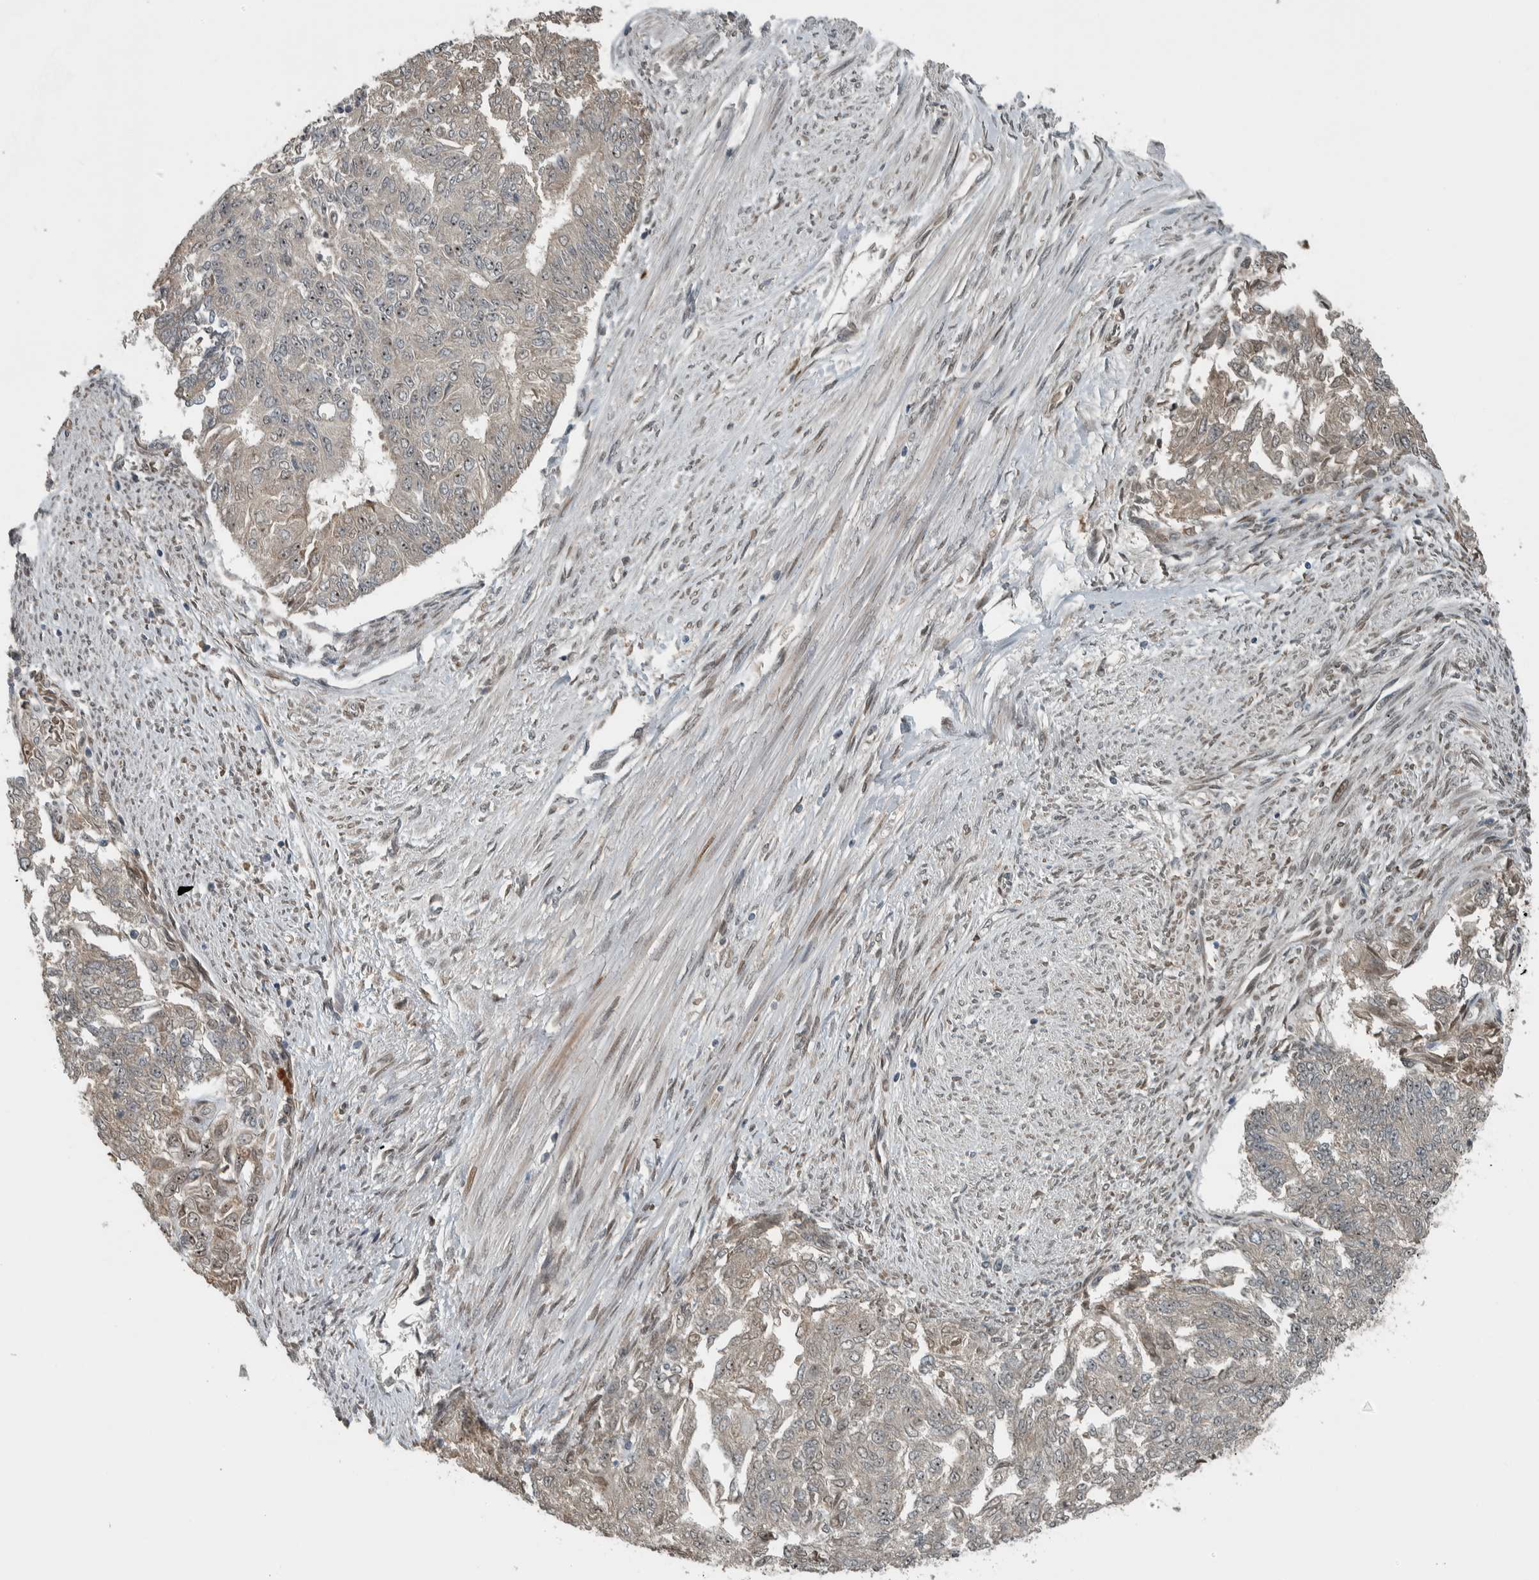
{"staining": {"intensity": "moderate", "quantity": "25%-75%", "location": "nuclear"}, "tissue": "endometrial cancer", "cell_type": "Tumor cells", "image_type": "cancer", "snomed": [{"axis": "morphology", "description": "Adenocarcinoma, NOS"}, {"axis": "topography", "description": "Endometrium"}], "caption": "Brown immunohistochemical staining in endometrial cancer exhibits moderate nuclear expression in approximately 25%-75% of tumor cells.", "gene": "XPO5", "patient": {"sex": "female", "age": 32}}